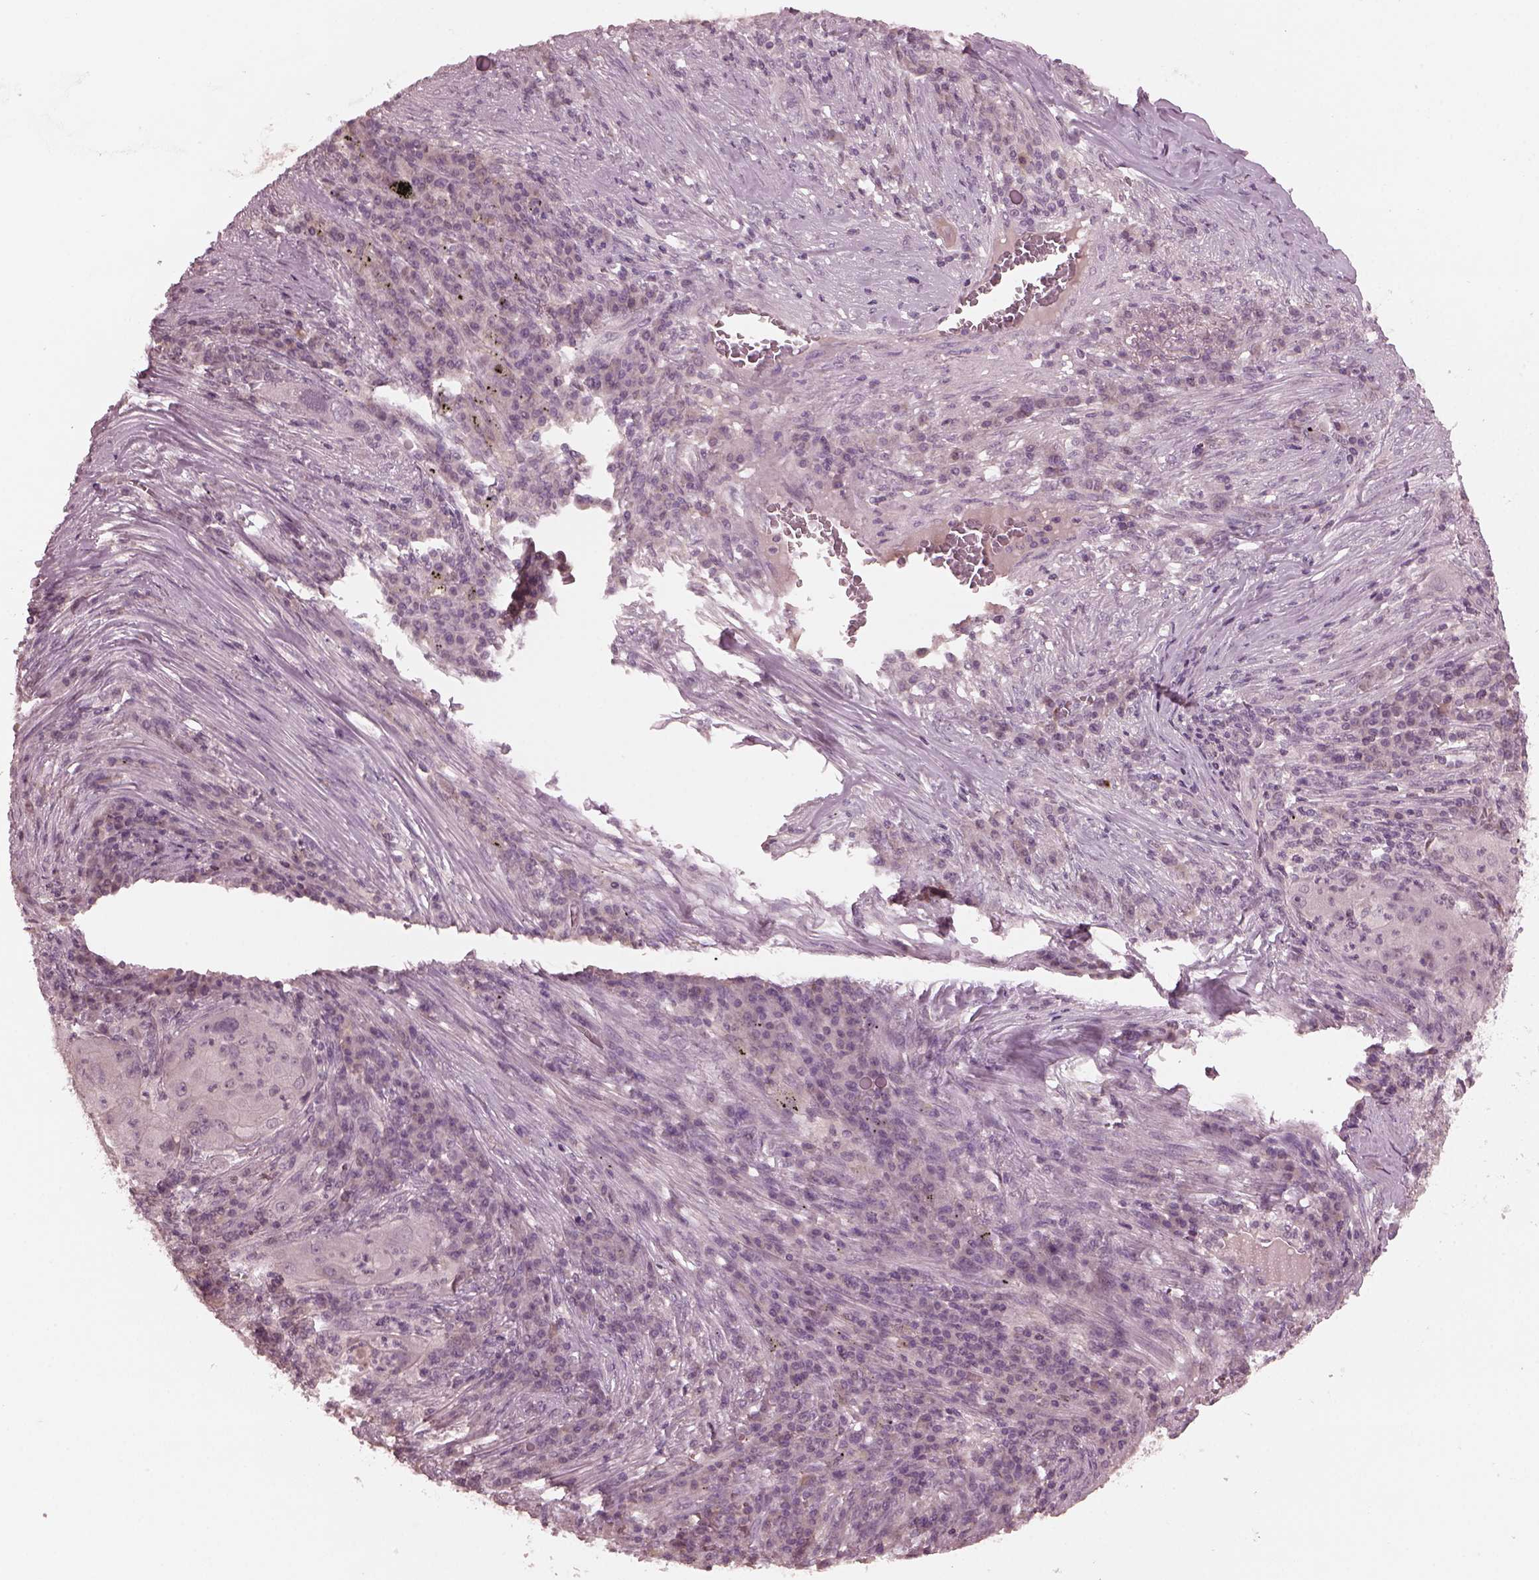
{"staining": {"intensity": "negative", "quantity": "none", "location": "none"}, "tissue": "lung cancer", "cell_type": "Tumor cells", "image_type": "cancer", "snomed": [{"axis": "morphology", "description": "Squamous cell carcinoma, NOS"}, {"axis": "topography", "description": "Lung"}], "caption": "Immunohistochemistry (IHC) histopathology image of human squamous cell carcinoma (lung) stained for a protein (brown), which displays no positivity in tumor cells.", "gene": "RGS7", "patient": {"sex": "female", "age": 59}}